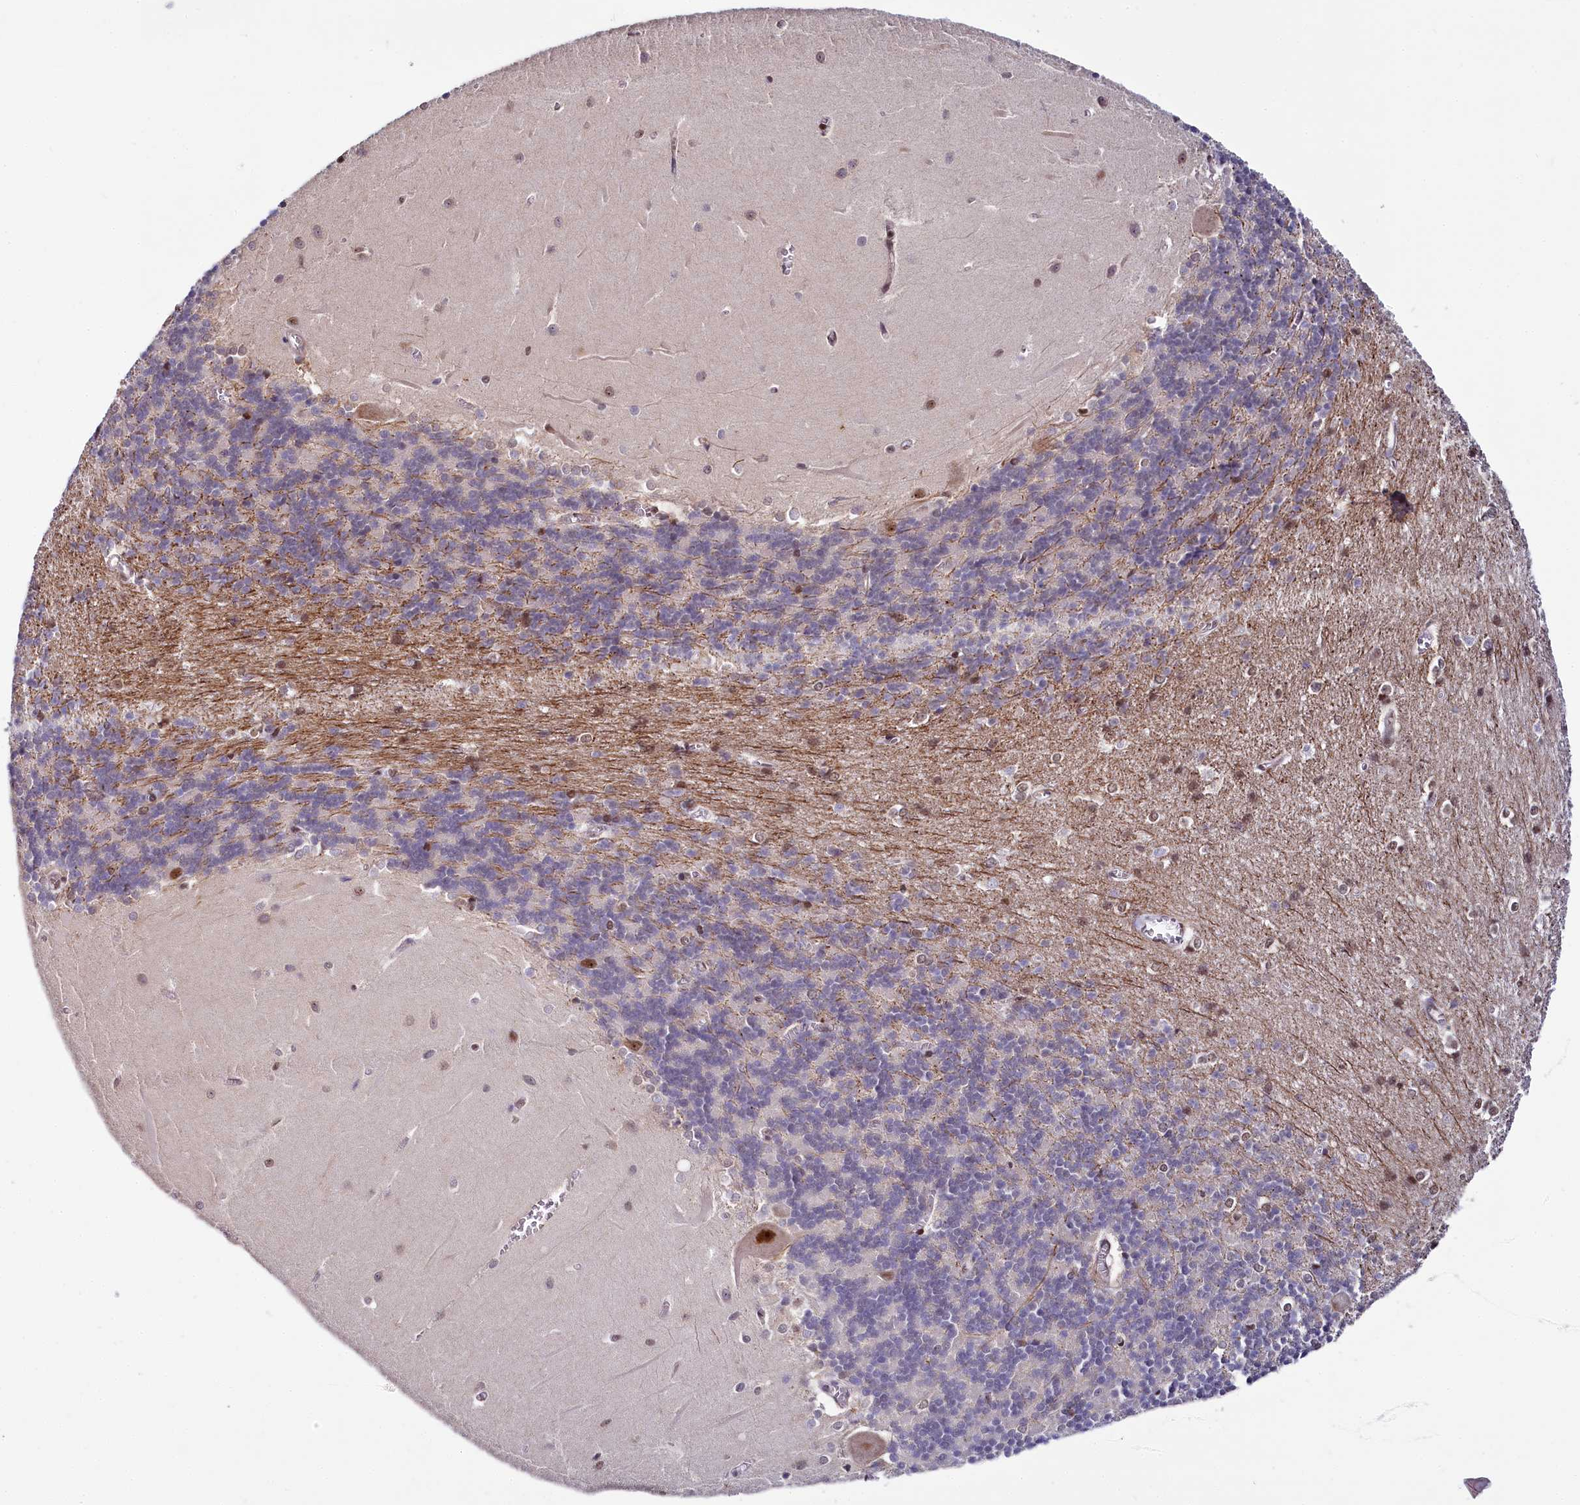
{"staining": {"intensity": "moderate", "quantity": "<25%", "location": "cytoplasmic/membranous,nuclear"}, "tissue": "cerebellum", "cell_type": "Cells in granular layer", "image_type": "normal", "snomed": [{"axis": "morphology", "description": "Normal tissue, NOS"}, {"axis": "topography", "description": "Cerebellum"}], "caption": "A brown stain shows moderate cytoplasmic/membranous,nuclear staining of a protein in cells in granular layer of benign cerebellum. The staining was performed using DAB, with brown indicating positive protein expression. Nuclei are stained blue with hematoxylin.", "gene": "TCOF1", "patient": {"sex": "male", "age": 37}}